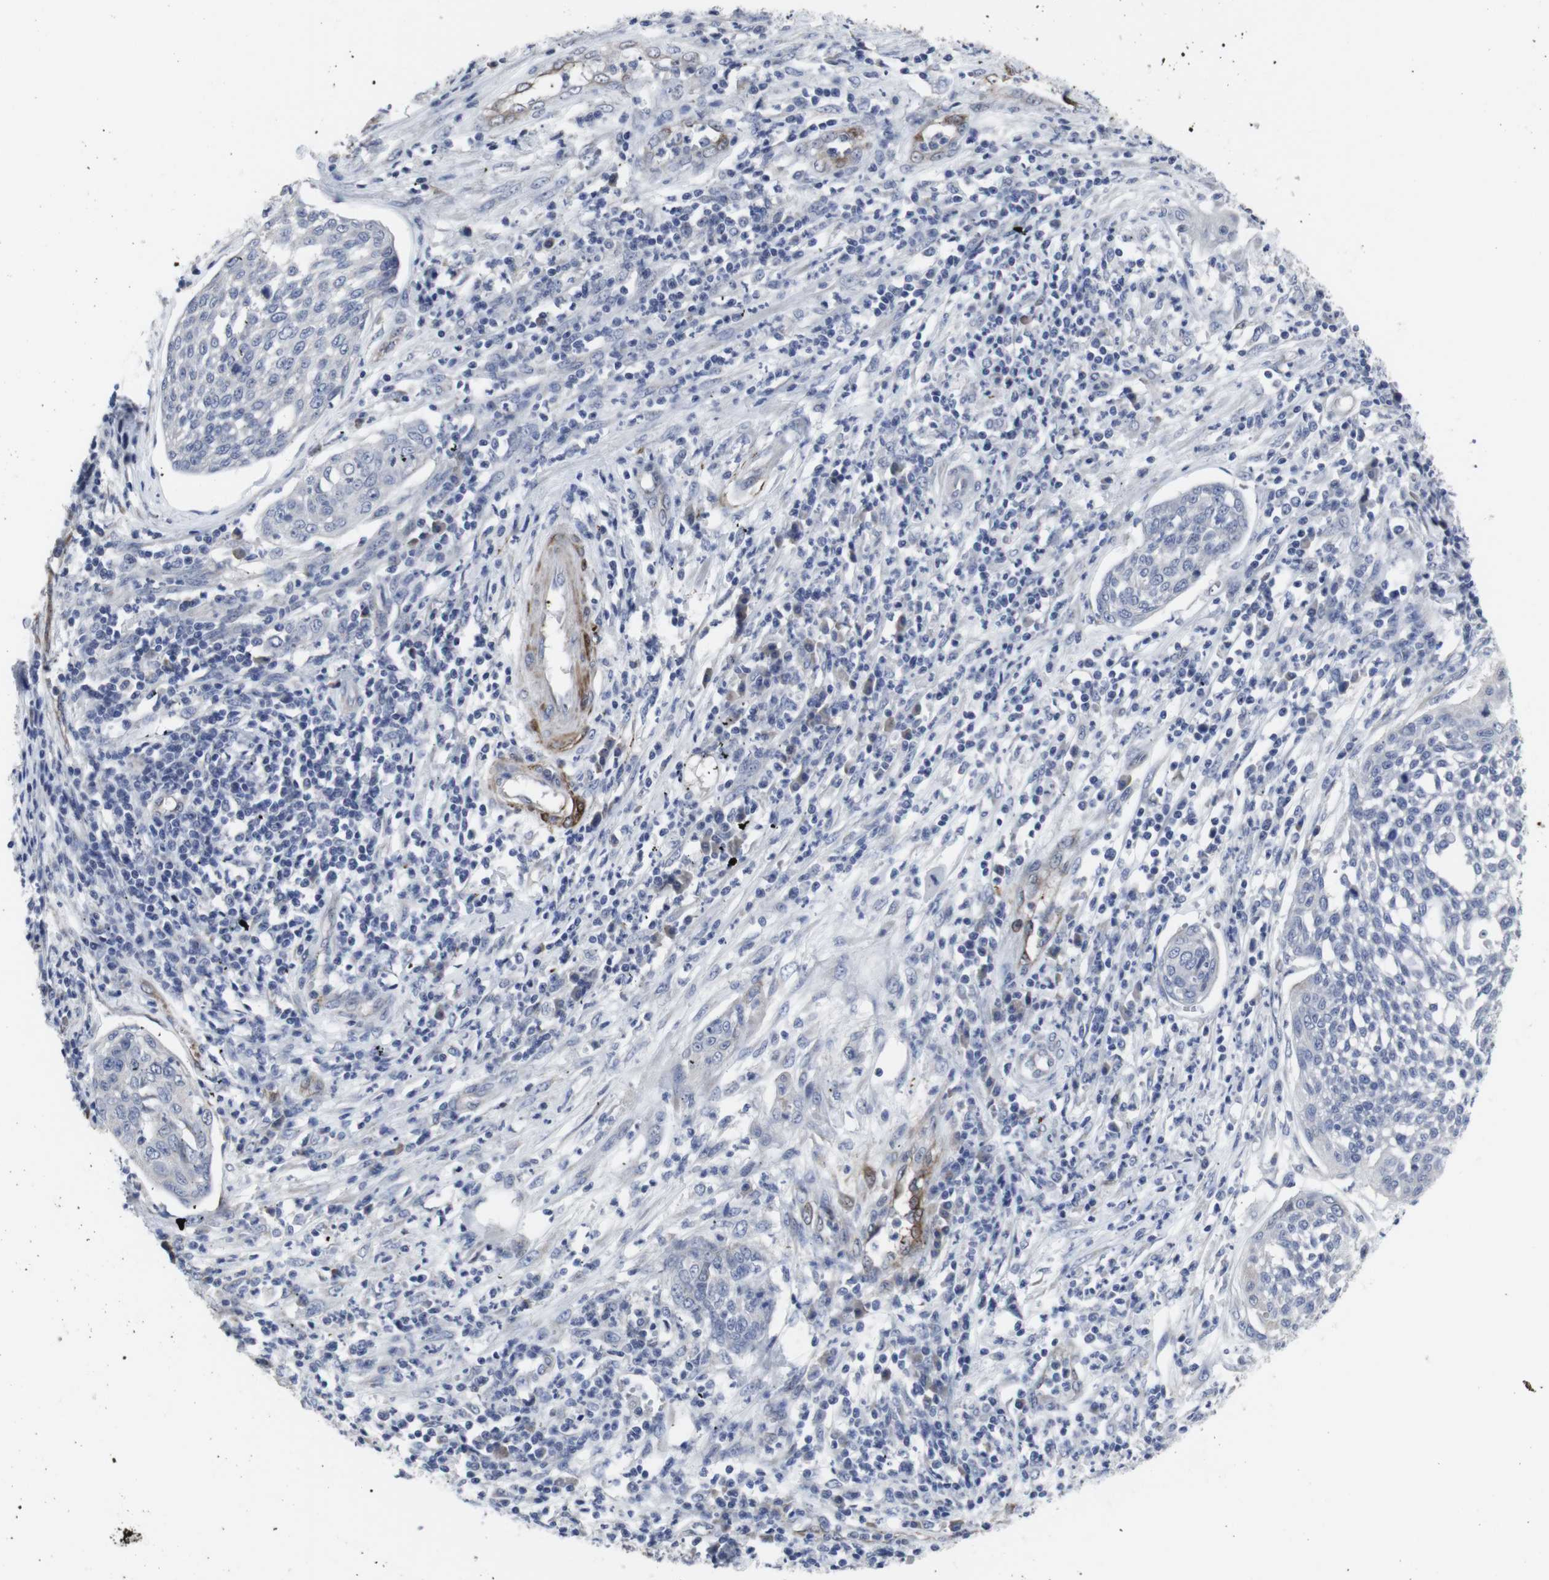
{"staining": {"intensity": "negative", "quantity": "none", "location": "none"}, "tissue": "cervical cancer", "cell_type": "Tumor cells", "image_type": "cancer", "snomed": [{"axis": "morphology", "description": "Squamous cell carcinoma, NOS"}, {"axis": "topography", "description": "Cervix"}], "caption": "This is an immunohistochemistry (IHC) micrograph of human squamous cell carcinoma (cervical). There is no staining in tumor cells.", "gene": "SNCG", "patient": {"sex": "female", "age": 34}}